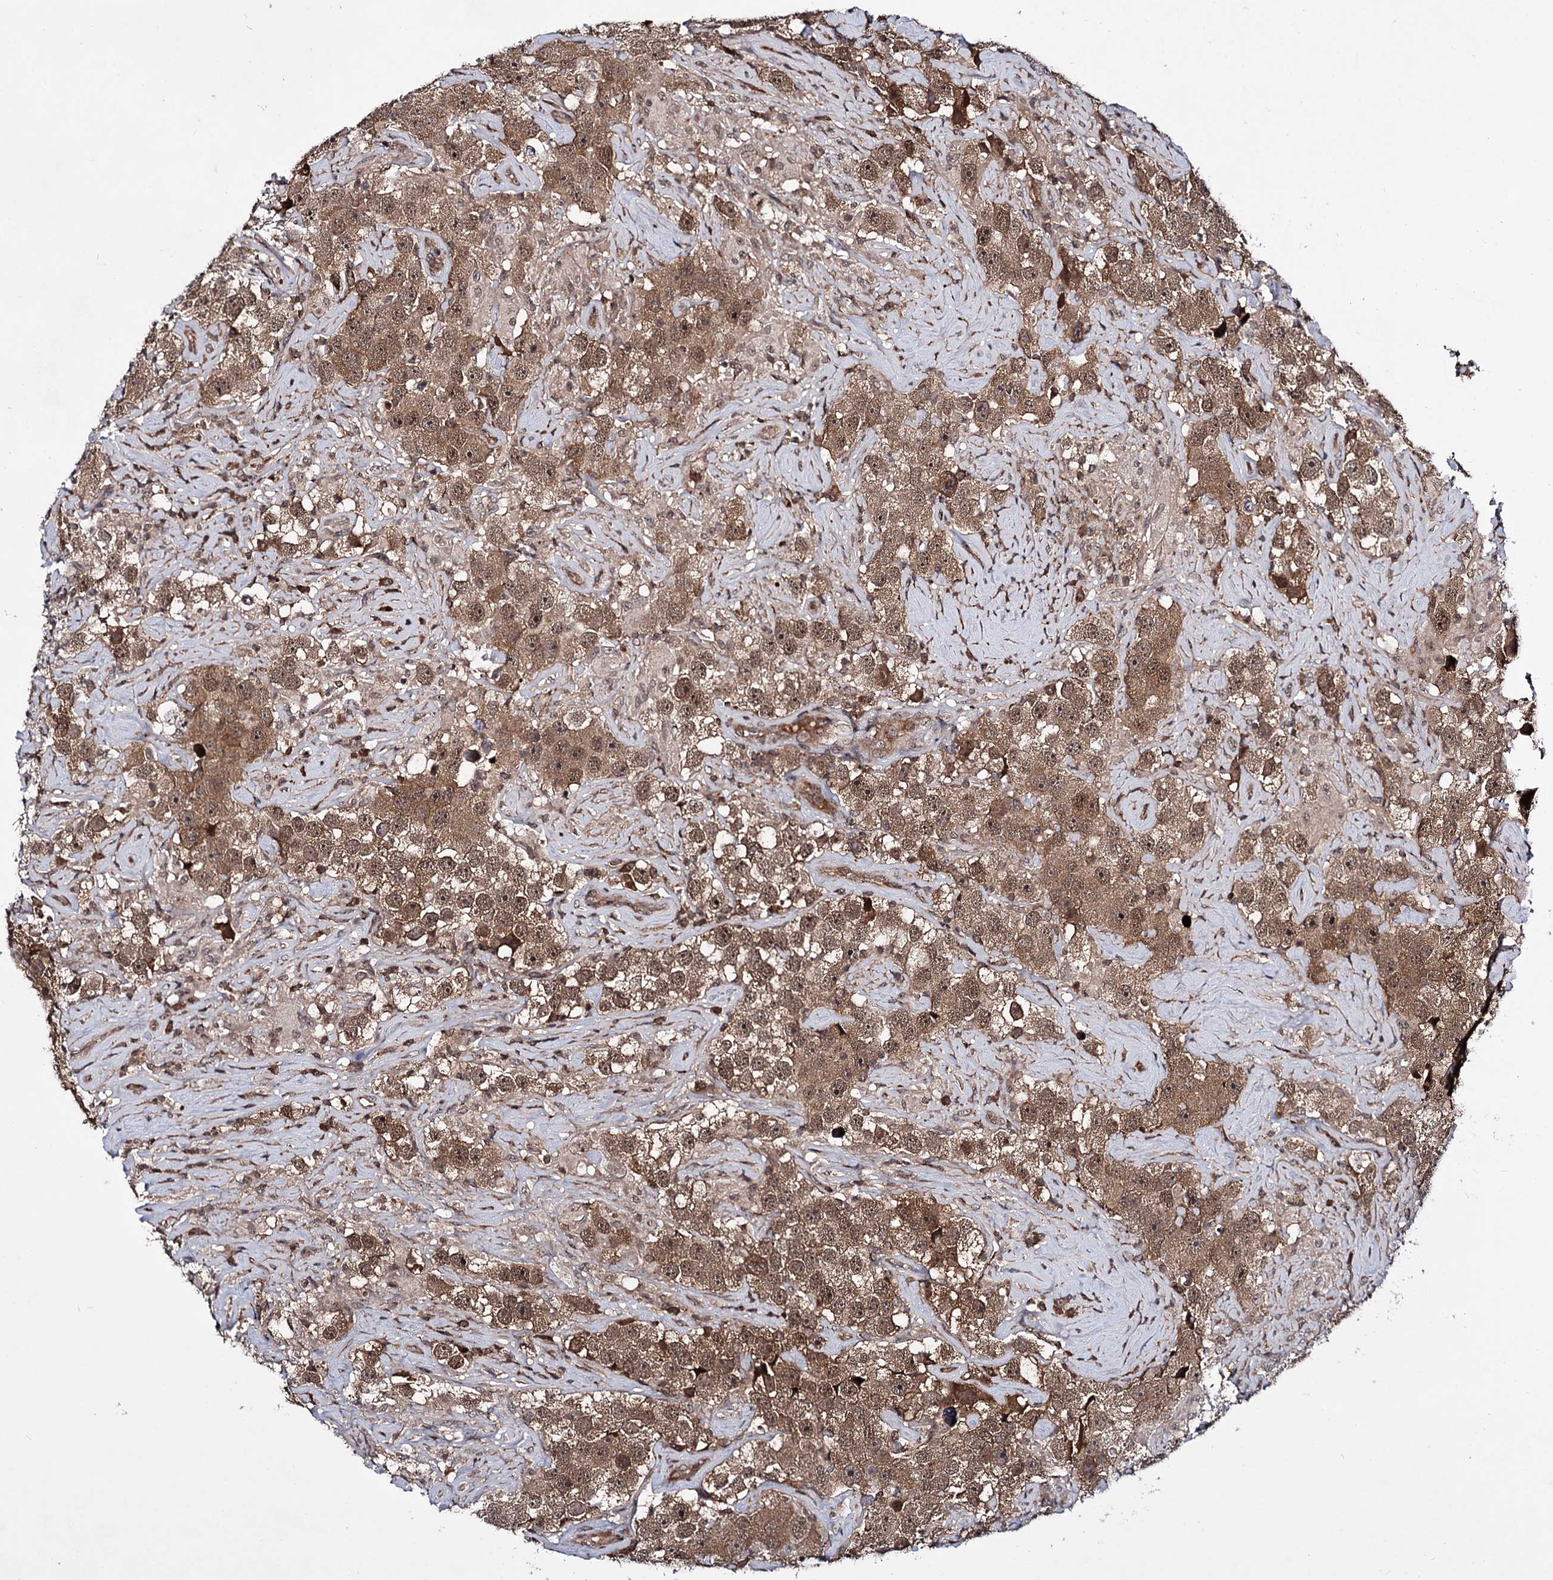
{"staining": {"intensity": "moderate", "quantity": ">75%", "location": "cytoplasmic/membranous,nuclear"}, "tissue": "testis cancer", "cell_type": "Tumor cells", "image_type": "cancer", "snomed": [{"axis": "morphology", "description": "Seminoma, NOS"}, {"axis": "topography", "description": "Testis"}], "caption": "Immunohistochemical staining of human seminoma (testis) reveals moderate cytoplasmic/membranous and nuclear protein positivity in about >75% of tumor cells.", "gene": "MICAL2", "patient": {"sex": "male", "age": 49}}